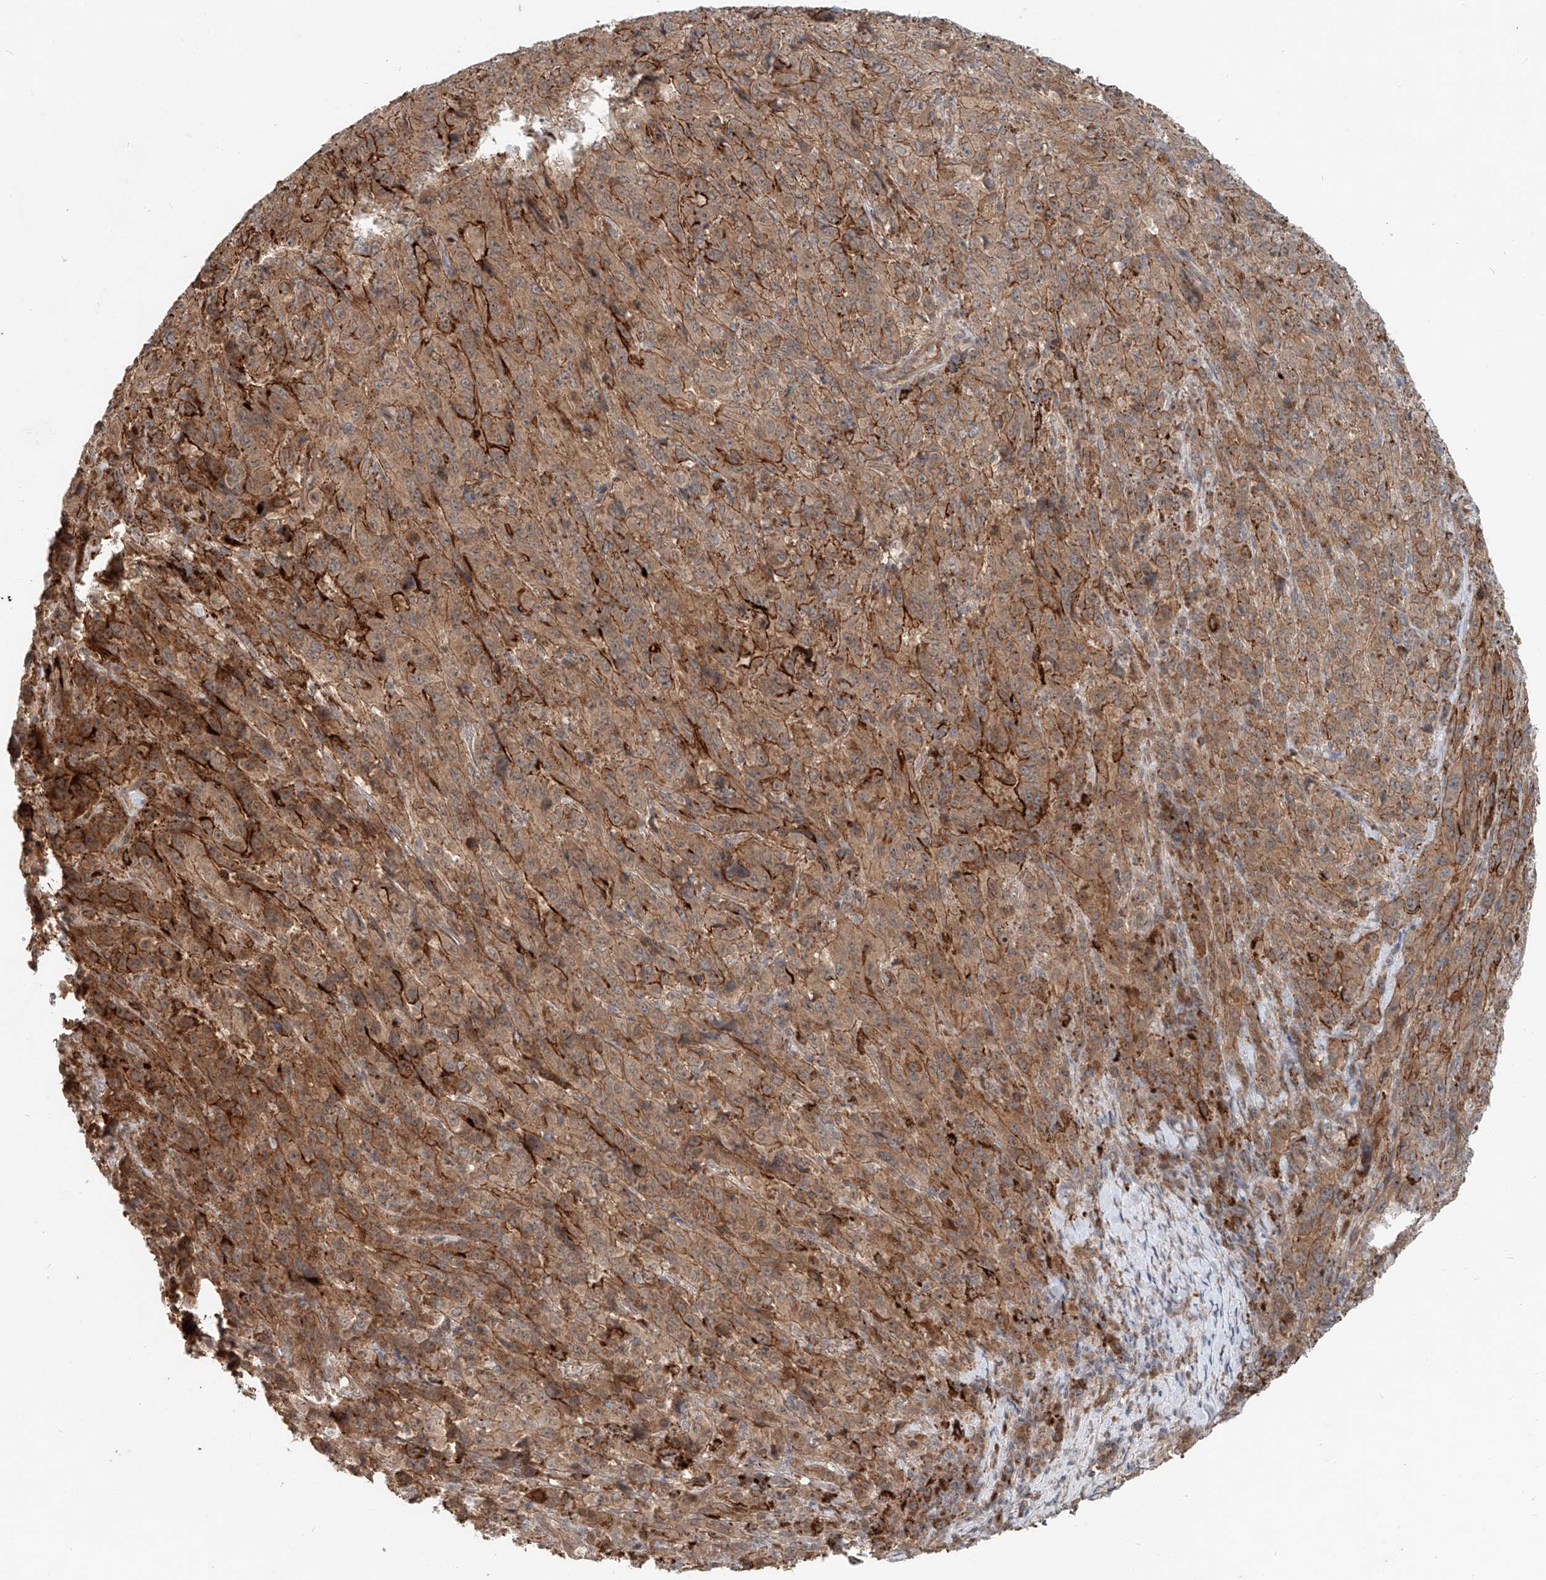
{"staining": {"intensity": "moderate", "quantity": ">75%", "location": "cytoplasmic/membranous"}, "tissue": "pancreatic cancer", "cell_type": "Tumor cells", "image_type": "cancer", "snomed": [{"axis": "morphology", "description": "Adenocarcinoma, NOS"}, {"axis": "topography", "description": "Pancreas"}], "caption": "Moderate cytoplasmic/membranous expression for a protein is appreciated in approximately >75% of tumor cells of adenocarcinoma (pancreatic) using immunohistochemistry.", "gene": "IER5", "patient": {"sex": "male", "age": 63}}